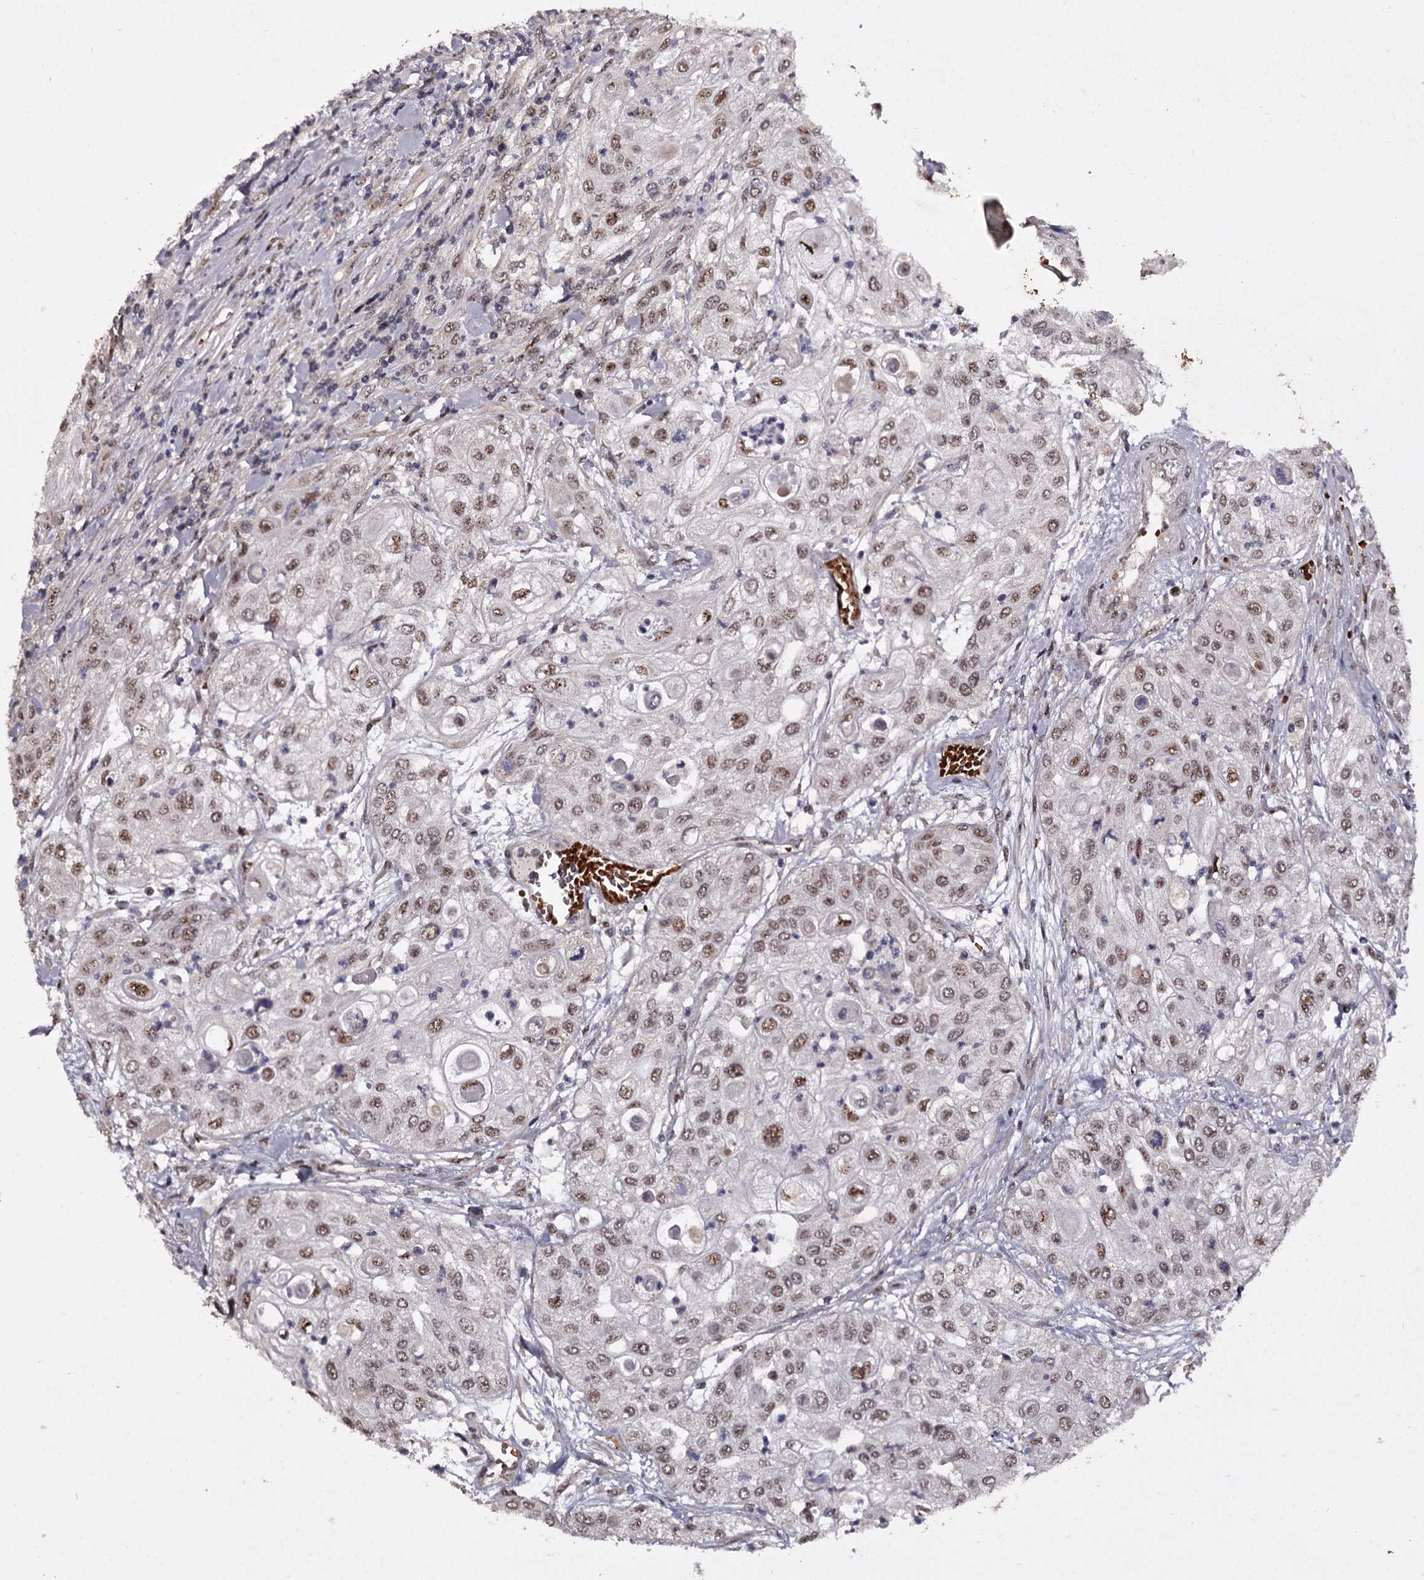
{"staining": {"intensity": "moderate", "quantity": ">75%", "location": "nuclear"}, "tissue": "urothelial cancer", "cell_type": "Tumor cells", "image_type": "cancer", "snomed": [{"axis": "morphology", "description": "Urothelial carcinoma, High grade"}, {"axis": "topography", "description": "Urinary bladder"}], "caption": "DAB (3,3'-diaminobenzidine) immunohistochemical staining of human urothelial cancer displays moderate nuclear protein expression in about >75% of tumor cells.", "gene": "RNF44", "patient": {"sex": "female", "age": 79}}